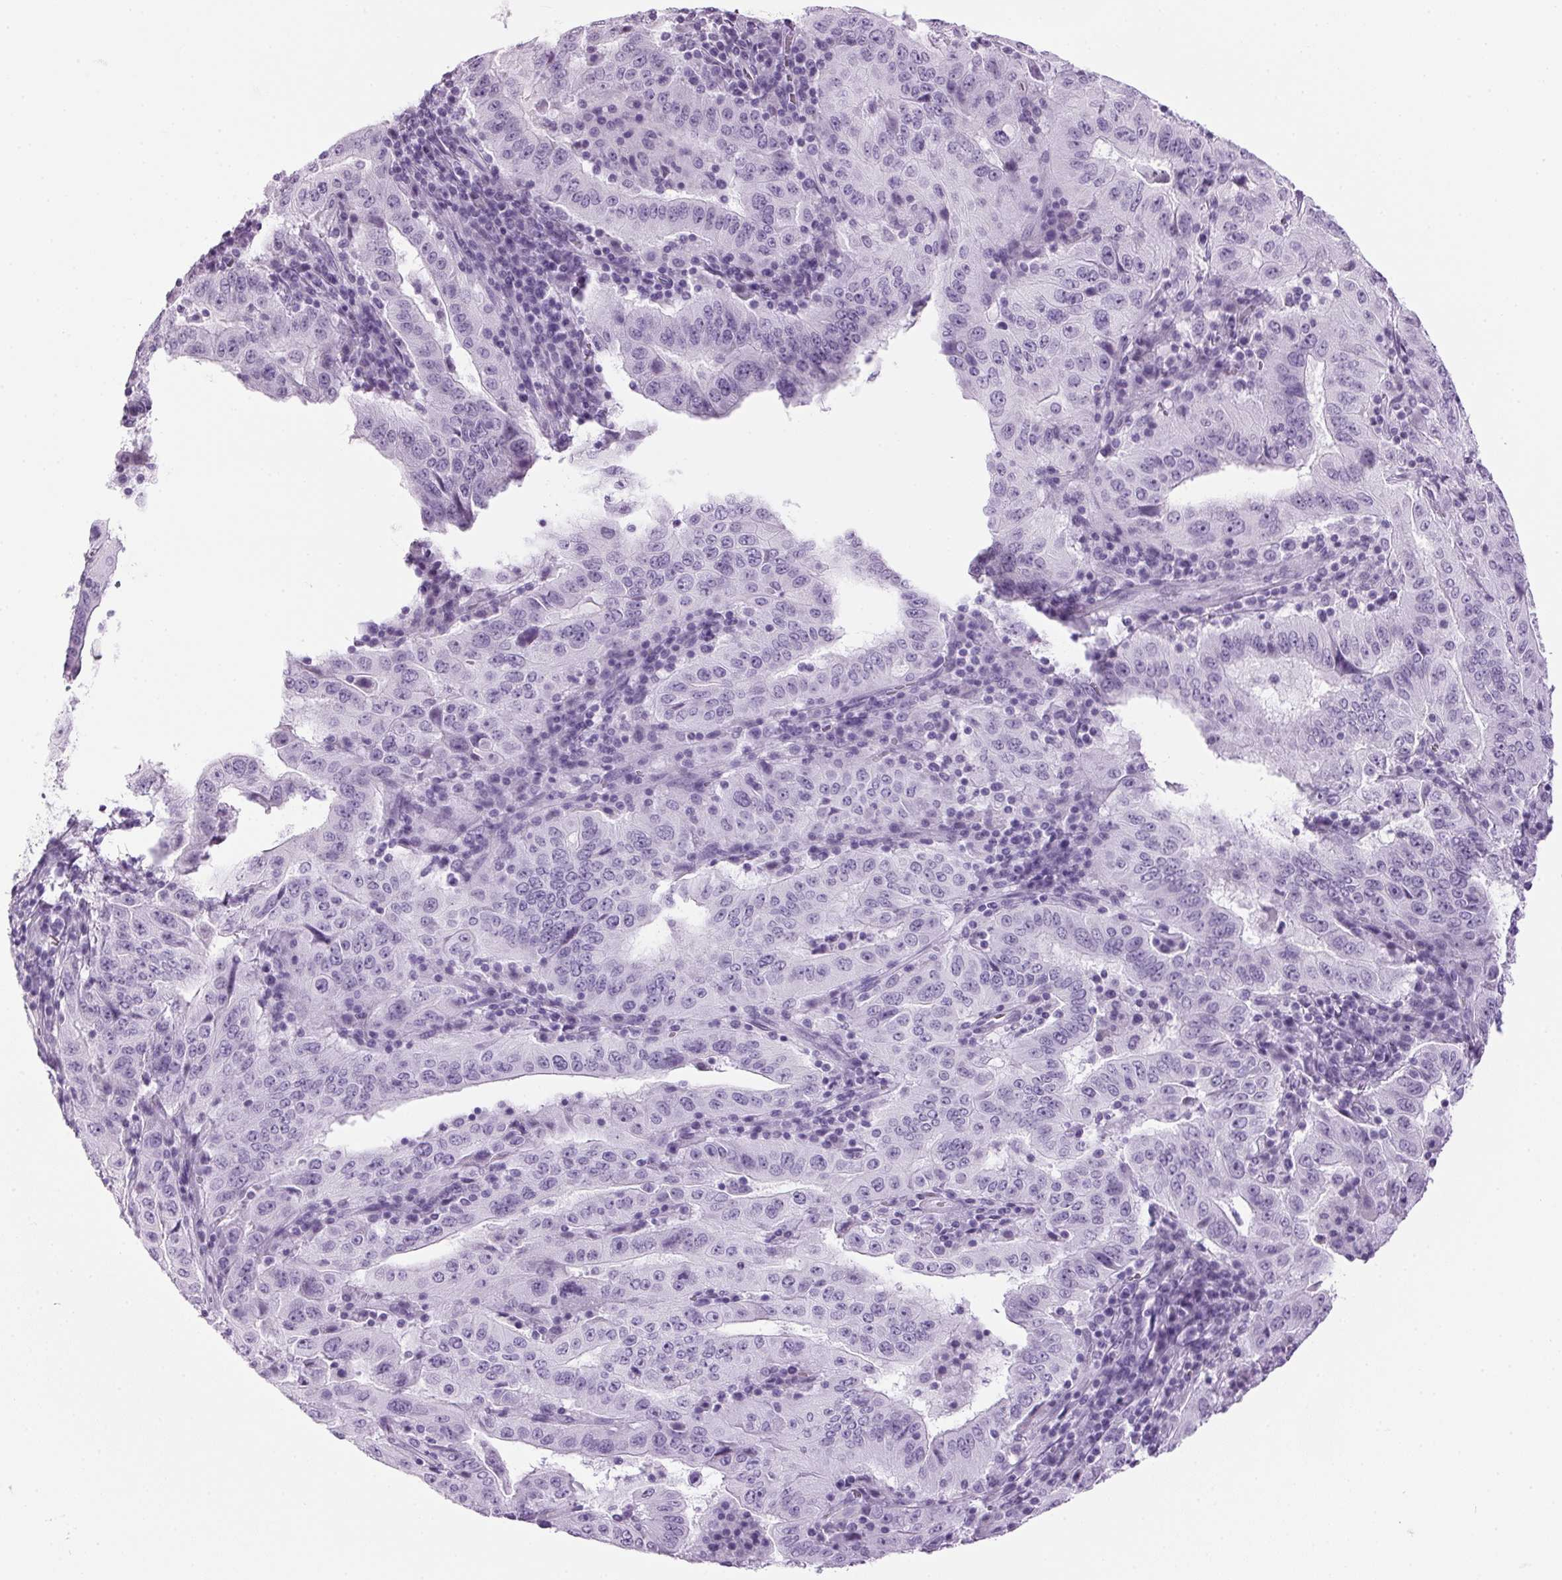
{"staining": {"intensity": "negative", "quantity": "none", "location": "none"}, "tissue": "pancreatic cancer", "cell_type": "Tumor cells", "image_type": "cancer", "snomed": [{"axis": "morphology", "description": "Adenocarcinoma, NOS"}, {"axis": "topography", "description": "Pancreas"}], "caption": "Pancreatic cancer (adenocarcinoma) was stained to show a protein in brown. There is no significant positivity in tumor cells. (DAB (3,3'-diaminobenzidine) immunohistochemistry, high magnification).", "gene": "PPP1R1A", "patient": {"sex": "male", "age": 63}}